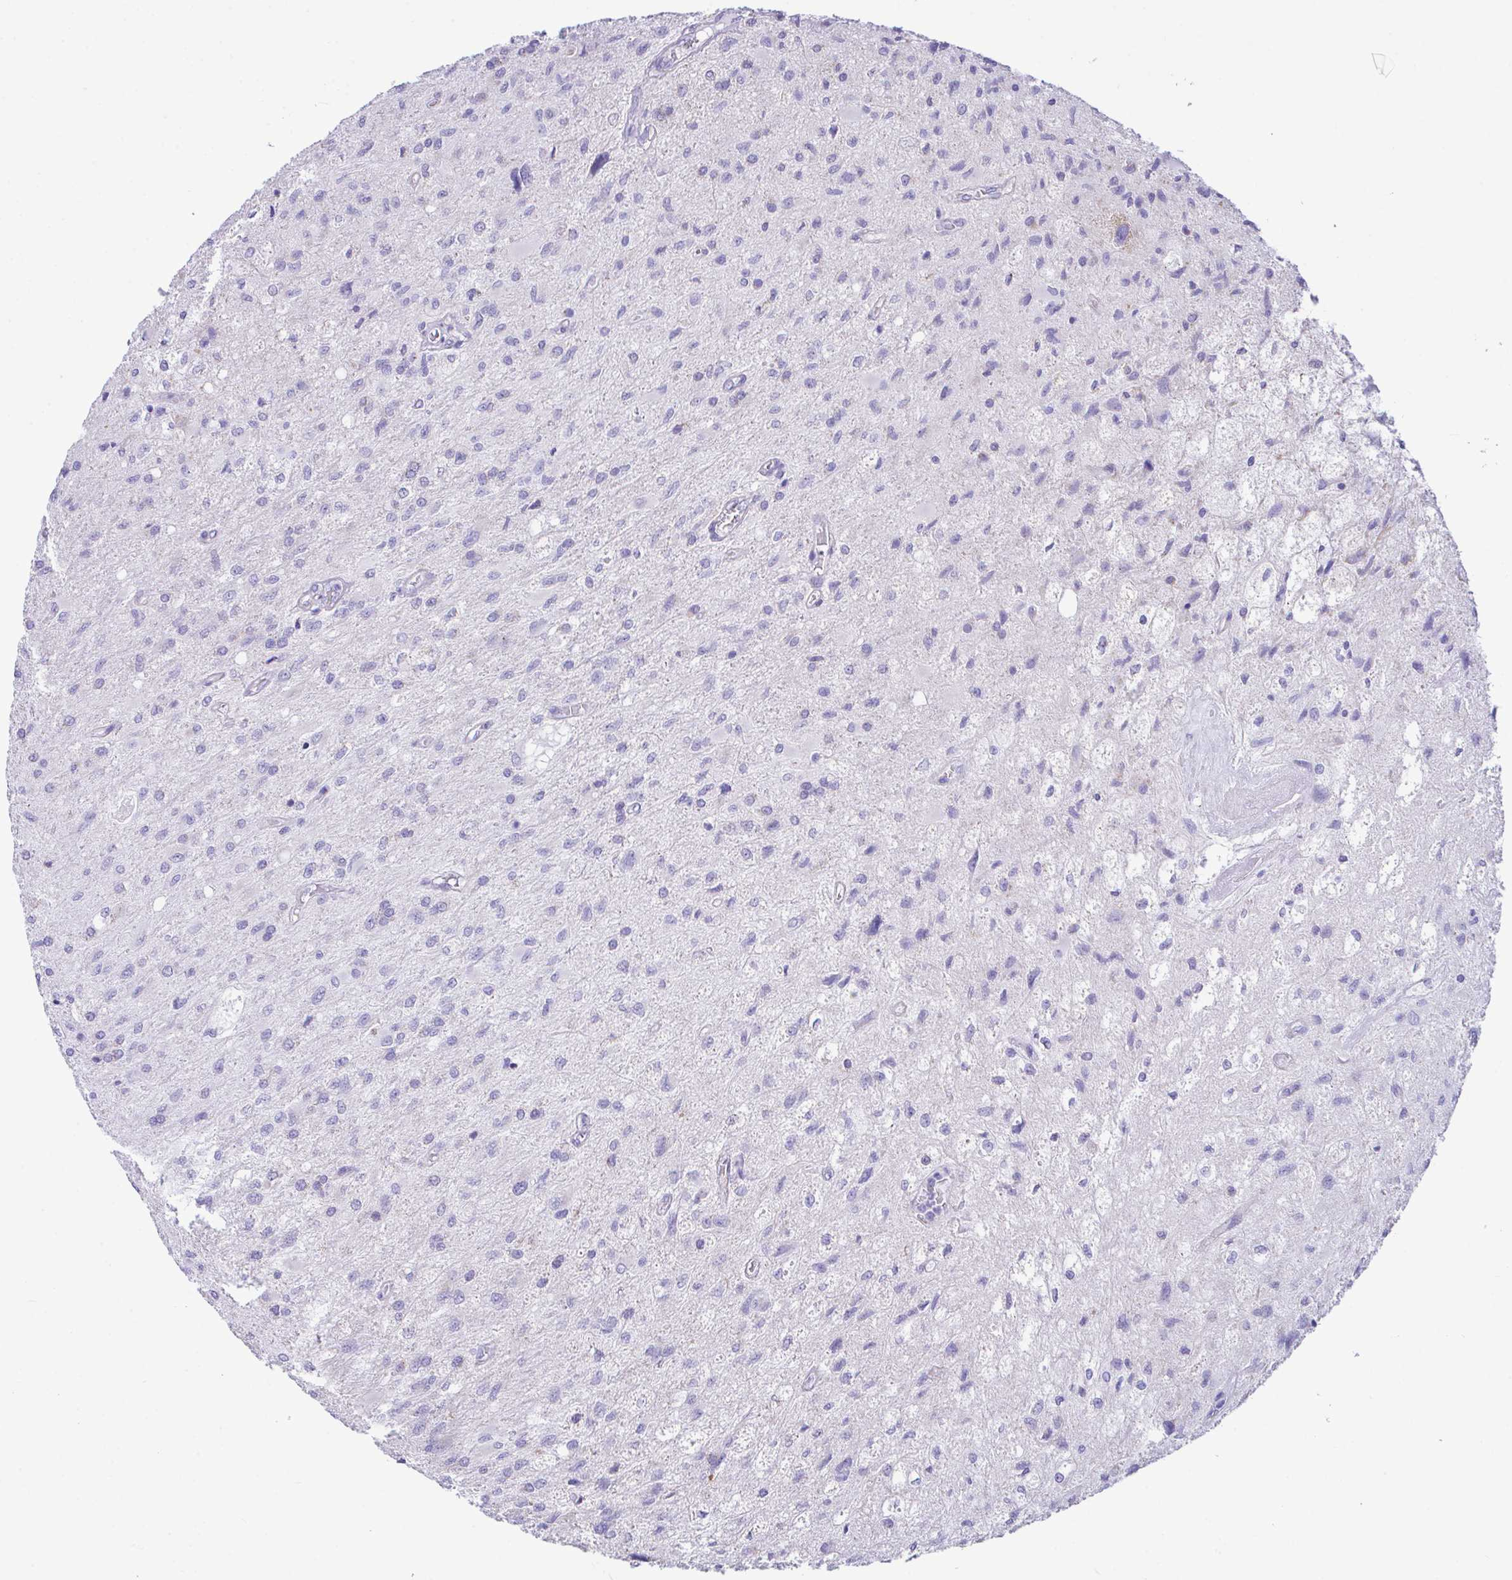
{"staining": {"intensity": "negative", "quantity": "none", "location": "none"}, "tissue": "glioma", "cell_type": "Tumor cells", "image_type": "cancer", "snomed": [{"axis": "morphology", "description": "Glioma, malignant, High grade"}, {"axis": "topography", "description": "Brain"}], "caption": "Immunohistochemistry of human glioma shows no positivity in tumor cells.", "gene": "NLRP8", "patient": {"sex": "female", "age": 70}}